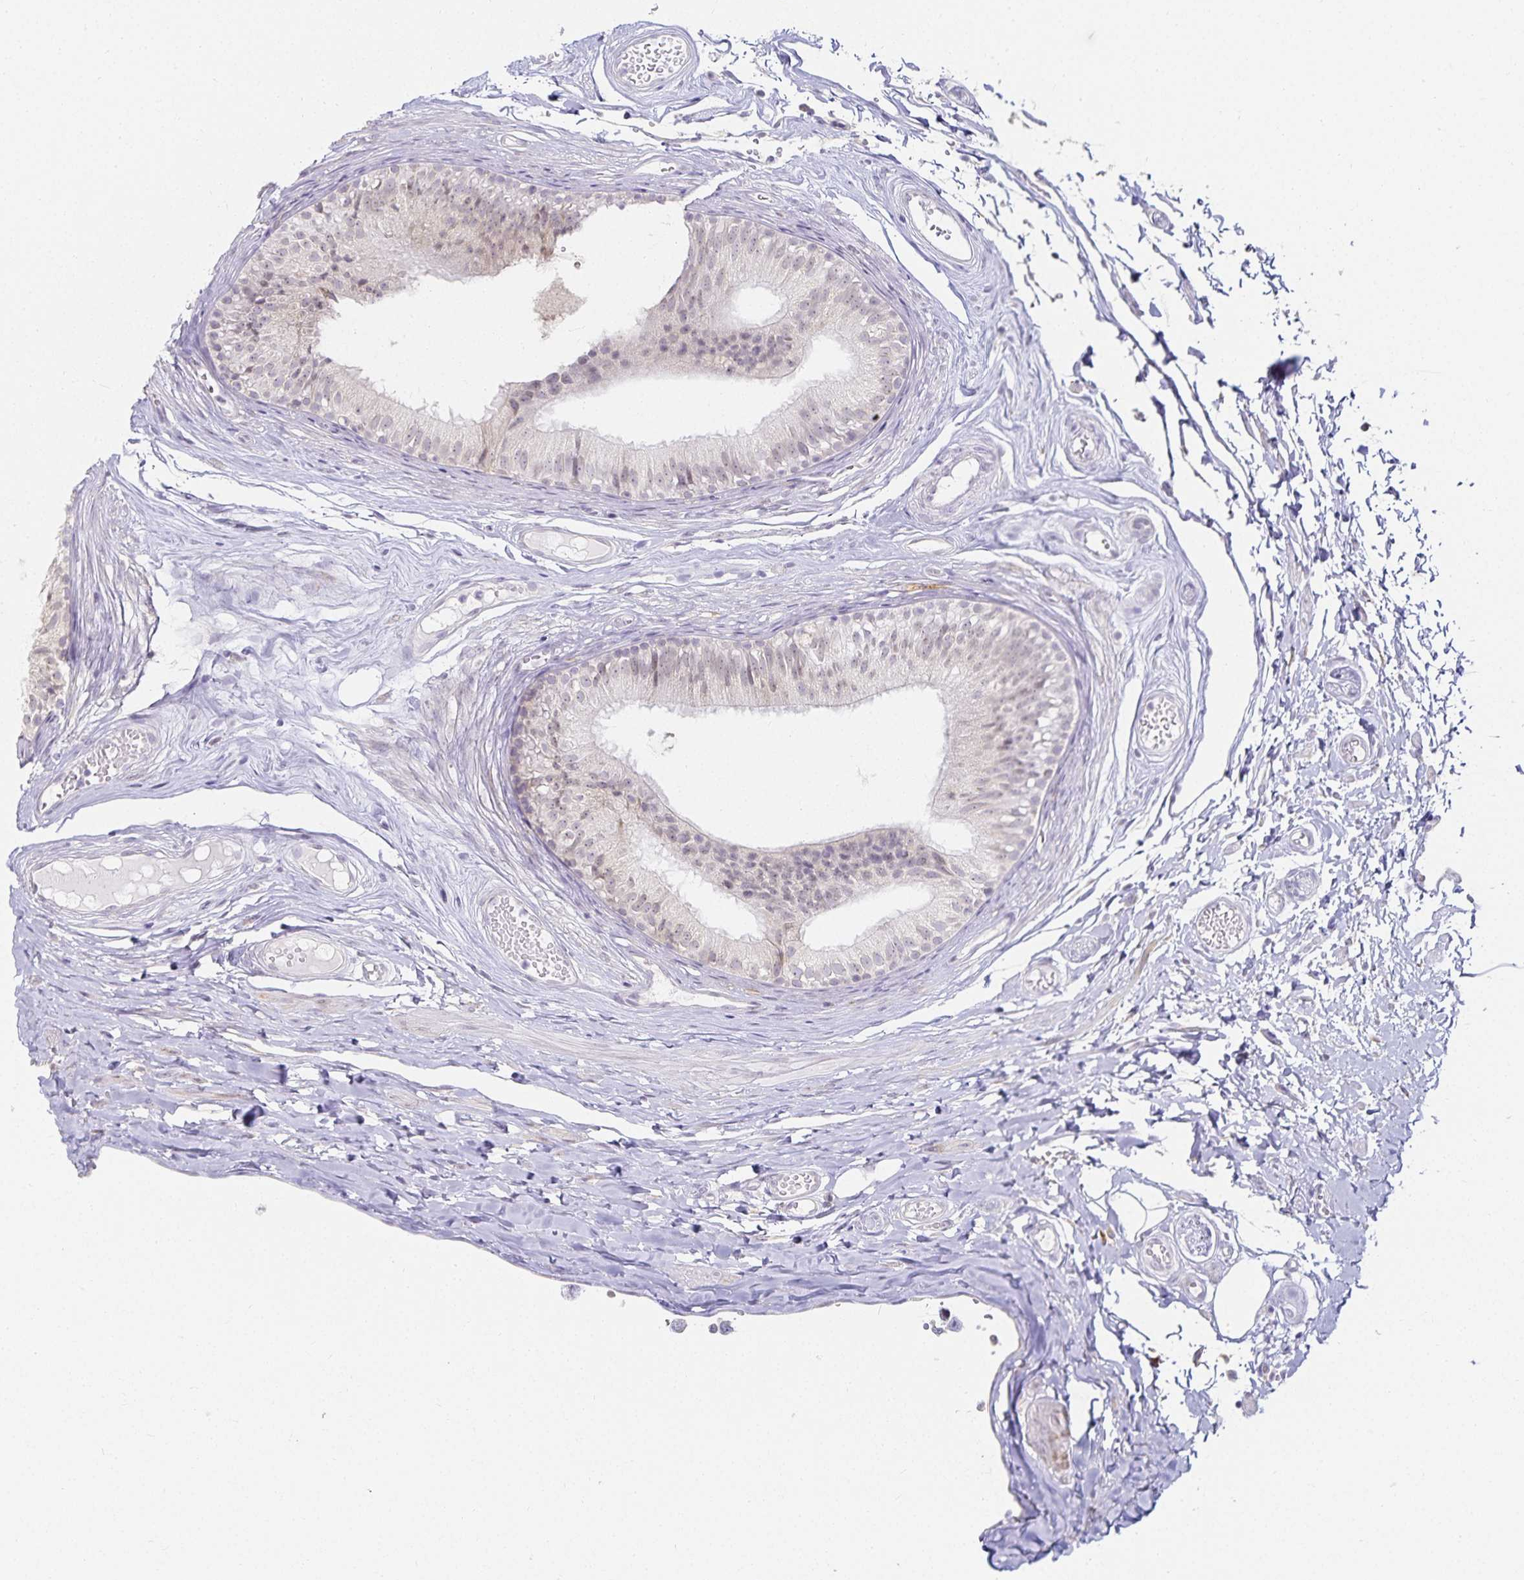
{"staining": {"intensity": "weak", "quantity": "<25%", "location": "nuclear"}, "tissue": "epididymis", "cell_type": "Glandular cells", "image_type": "normal", "snomed": [{"axis": "morphology", "description": "Normal tissue, NOS"}, {"axis": "morphology", "description": "Seminoma, NOS"}, {"axis": "topography", "description": "Testis"}, {"axis": "topography", "description": "Epididymis"}], "caption": "Immunohistochemistry (IHC) micrograph of normal human epididymis stained for a protein (brown), which reveals no staining in glandular cells.", "gene": "GP2", "patient": {"sex": "male", "age": 34}}